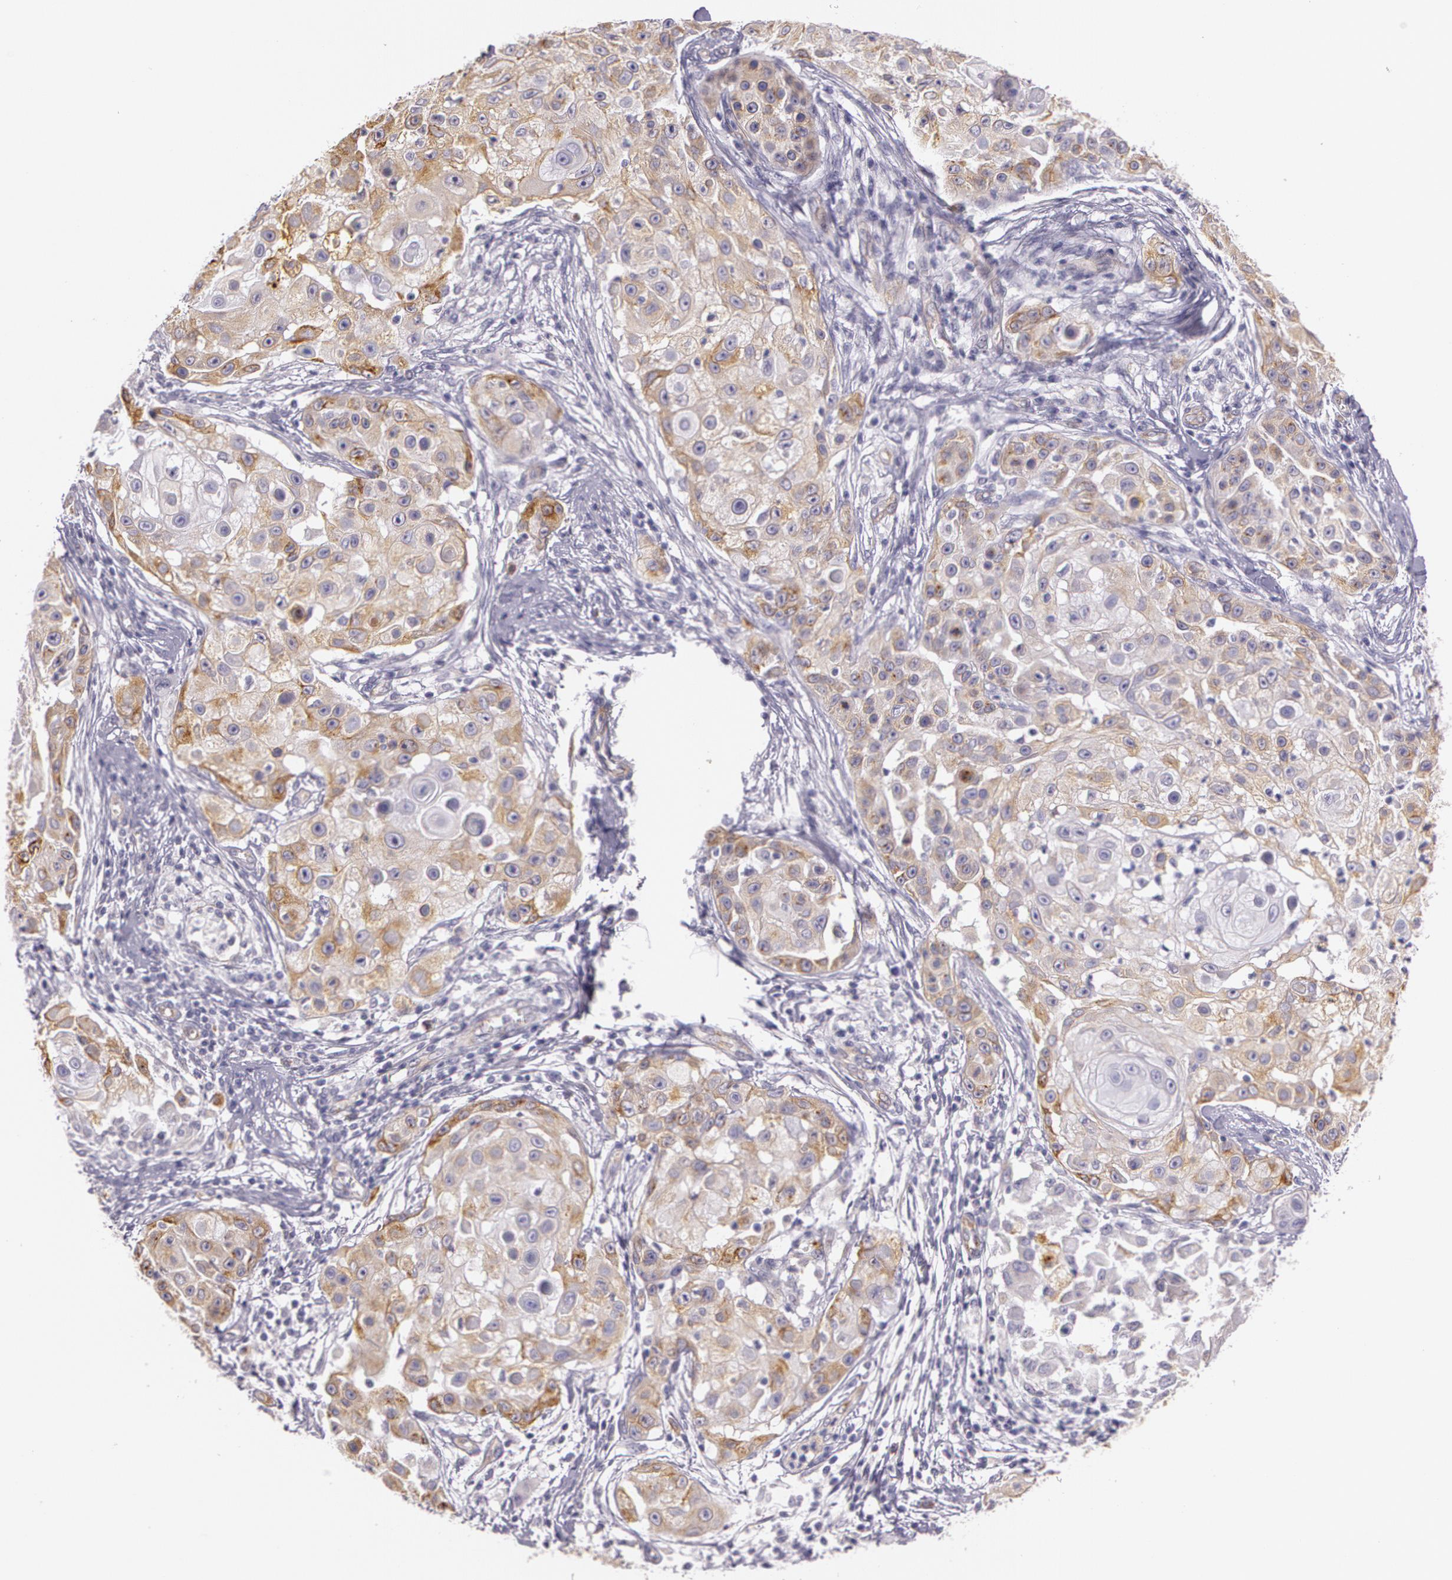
{"staining": {"intensity": "moderate", "quantity": "25%-75%", "location": "cytoplasmic/membranous"}, "tissue": "skin cancer", "cell_type": "Tumor cells", "image_type": "cancer", "snomed": [{"axis": "morphology", "description": "Squamous cell carcinoma, NOS"}, {"axis": "topography", "description": "Skin"}], "caption": "Immunohistochemical staining of skin cancer (squamous cell carcinoma) exhibits medium levels of moderate cytoplasmic/membranous protein positivity in about 25%-75% of tumor cells.", "gene": "APP", "patient": {"sex": "female", "age": 57}}